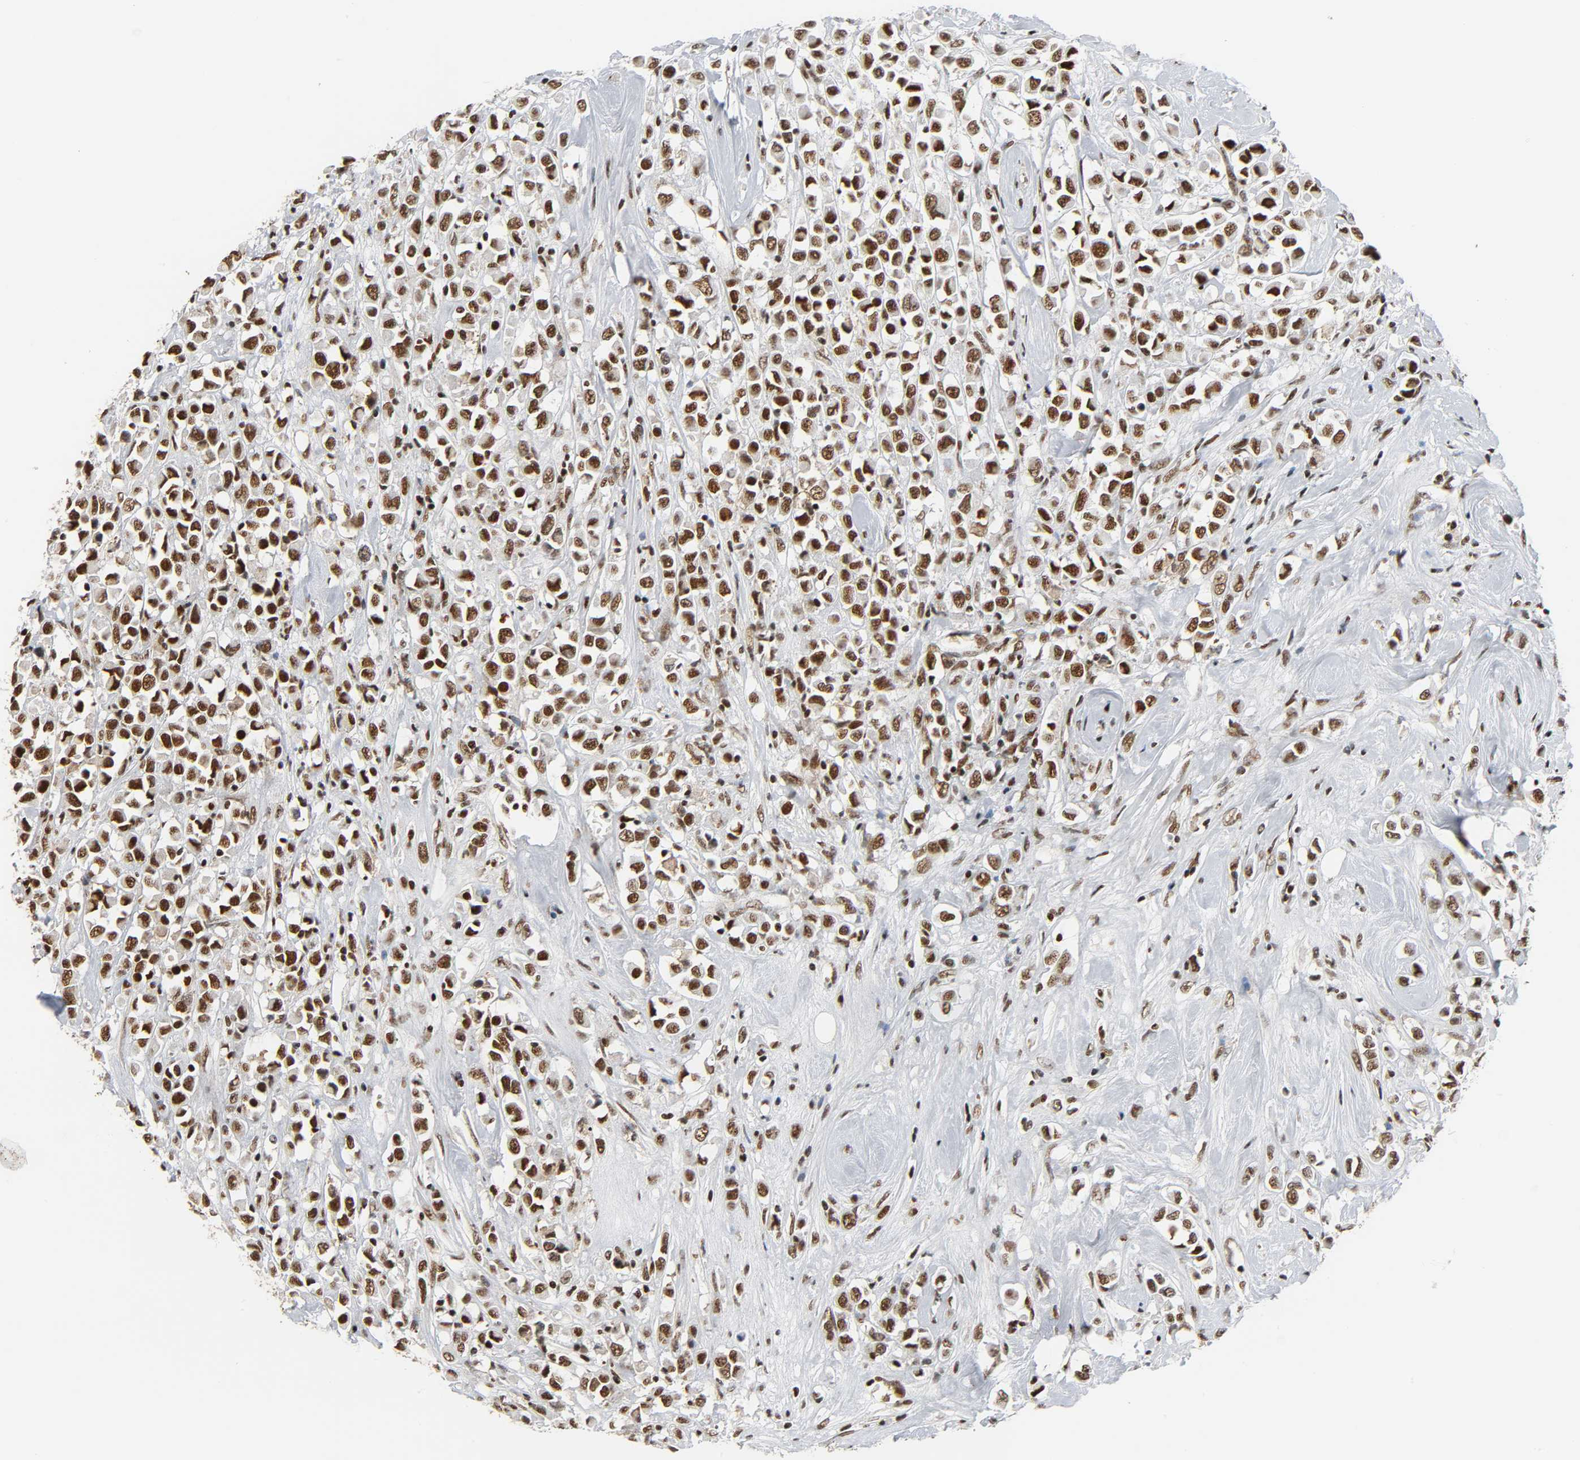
{"staining": {"intensity": "strong", "quantity": ">75%", "location": "nuclear"}, "tissue": "breast cancer", "cell_type": "Tumor cells", "image_type": "cancer", "snomed": [{"axis": "morphology", "description": "Duct carcinoma"}, {"axis": "topography", "description": "Breast"}], "caption": "Immunohistochemical staining of breast cancer shows strong nuclear protein expression in approximately >75% of tumor cells. The staining was performed using DAB to visualize the protein expression in brown, while the nuclei were stained in blue with hematoxylin (Magnification: 20x).", "gene": "CDK9", "patient": {"sex": "female", "age": 61}}